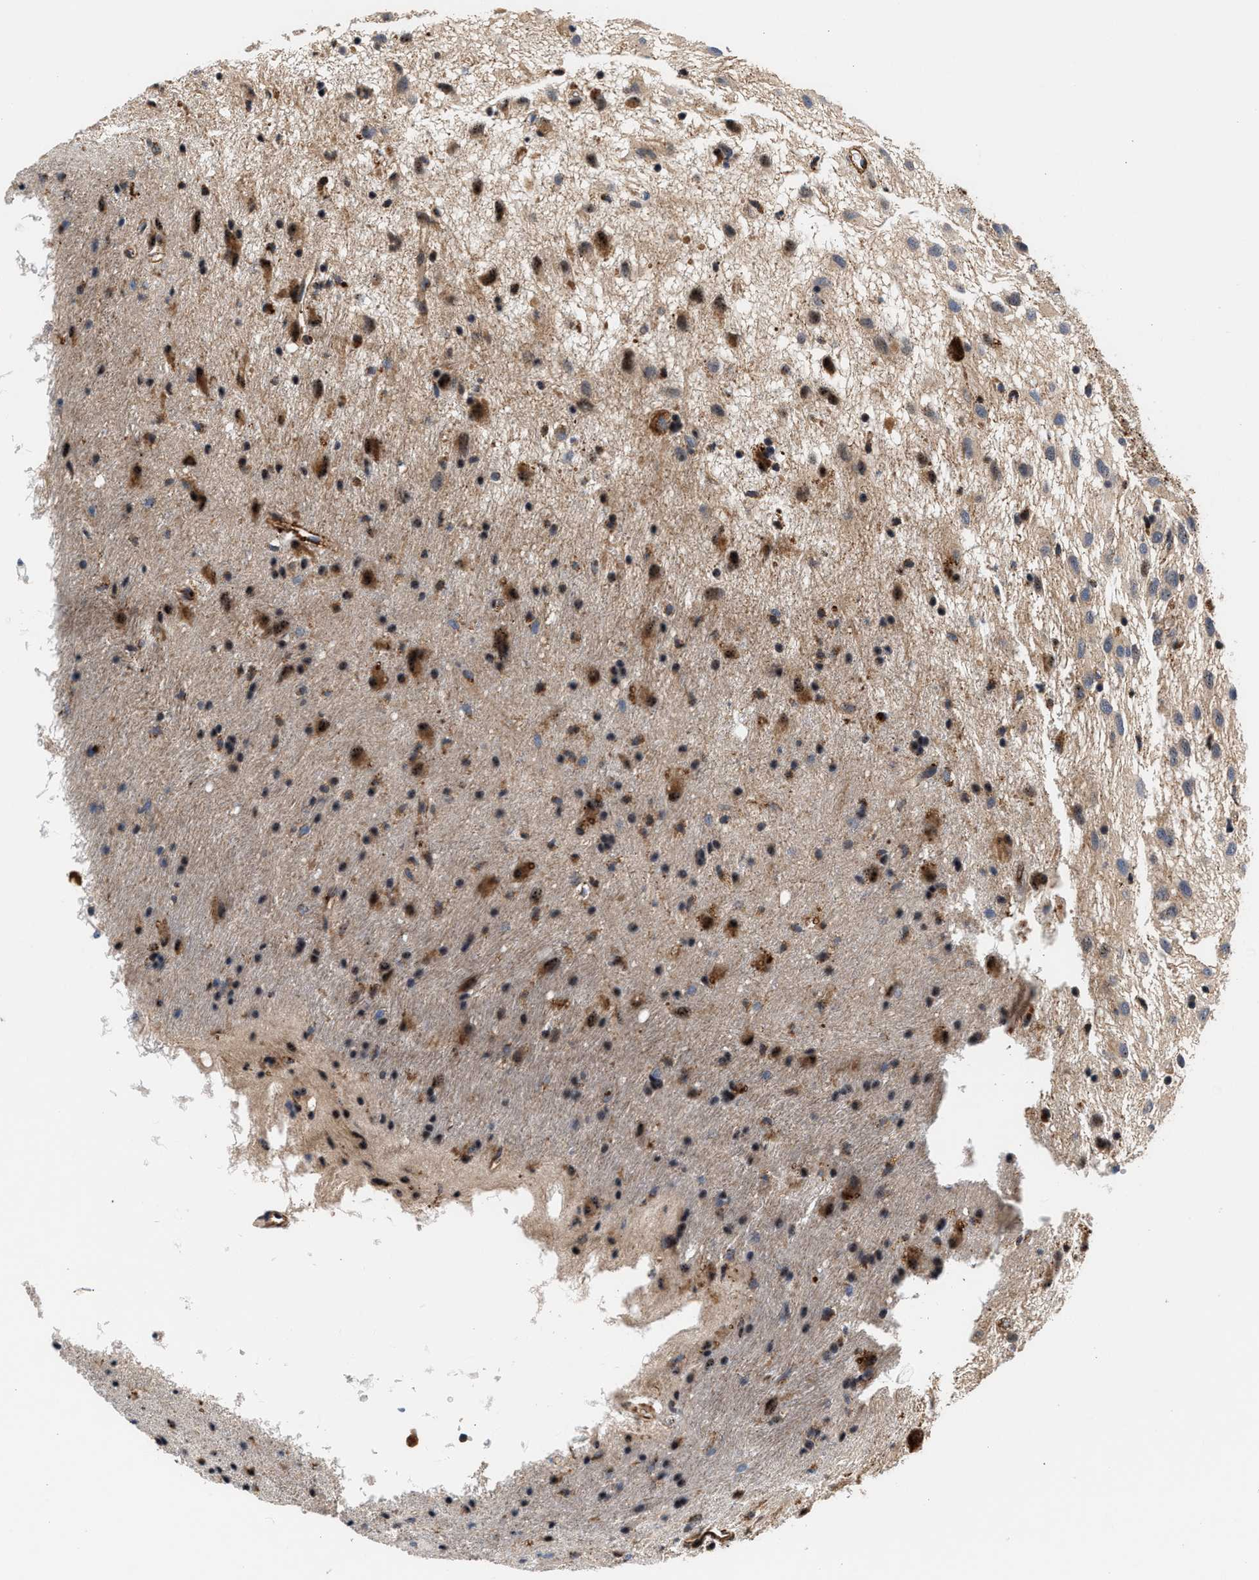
{"staining": {"intensity": "moderate", "quantity": ">75%", "location": "cytoplasmic/membranous"}, "tissue": "glioma", "cell_type": "Tumor cells", "image_type": "cancer", "snomed": [{"axis": "morphology", "description": "Glioma, malignant, Low grade"}, {"axis": "topography", "description": "Brain"}], "caption": "Glioma stained with a brown dye exhibits moderate cytoplasmic/membranous positive positivity in approximately >75% of tumor cells.", "gene": "SGK1", "patient": {"sex": "male", "age": 77}}